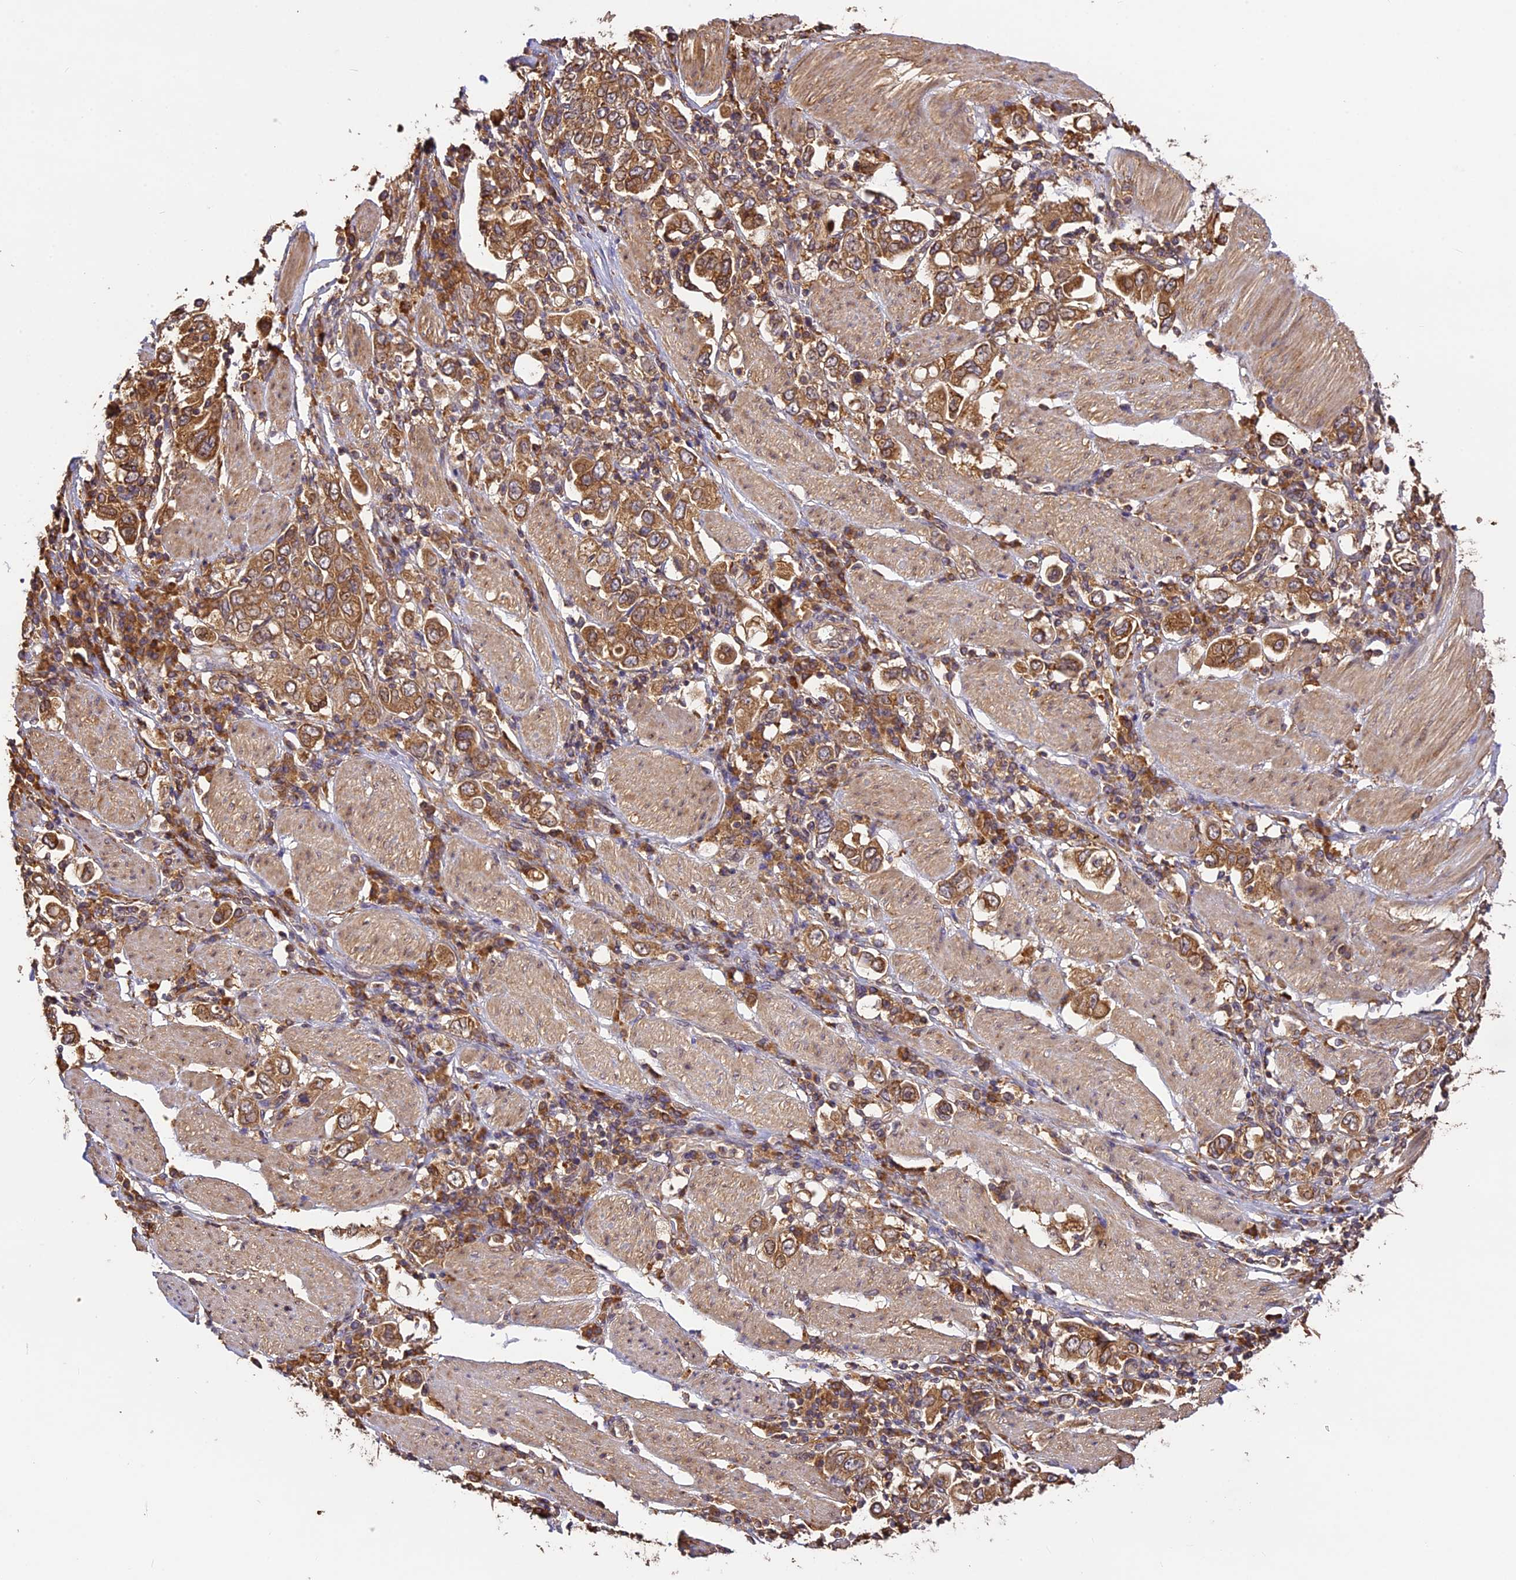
{"staining": {"intensity": "moderate", "quantity": ">75%", "location": "cytoplasmic/membranous"}, "tissue": "stomach cancer", "cell_type": "Tumor cells", "image_type": "cancer", "snomed": [{"axis": "morphology", "description": "Adenocarcinoma, NOS"}, {"axis": "topography", "description": "Stomach, upper"}], "caption": "Human adenocarcinoma (stomach) stained with a brown dye shows moderate cytoplasmic/membranous positive staining in approximately >75% of tumor cells.", "gene": "BRAP", "patient": {"sex": "male", "age": 62}}